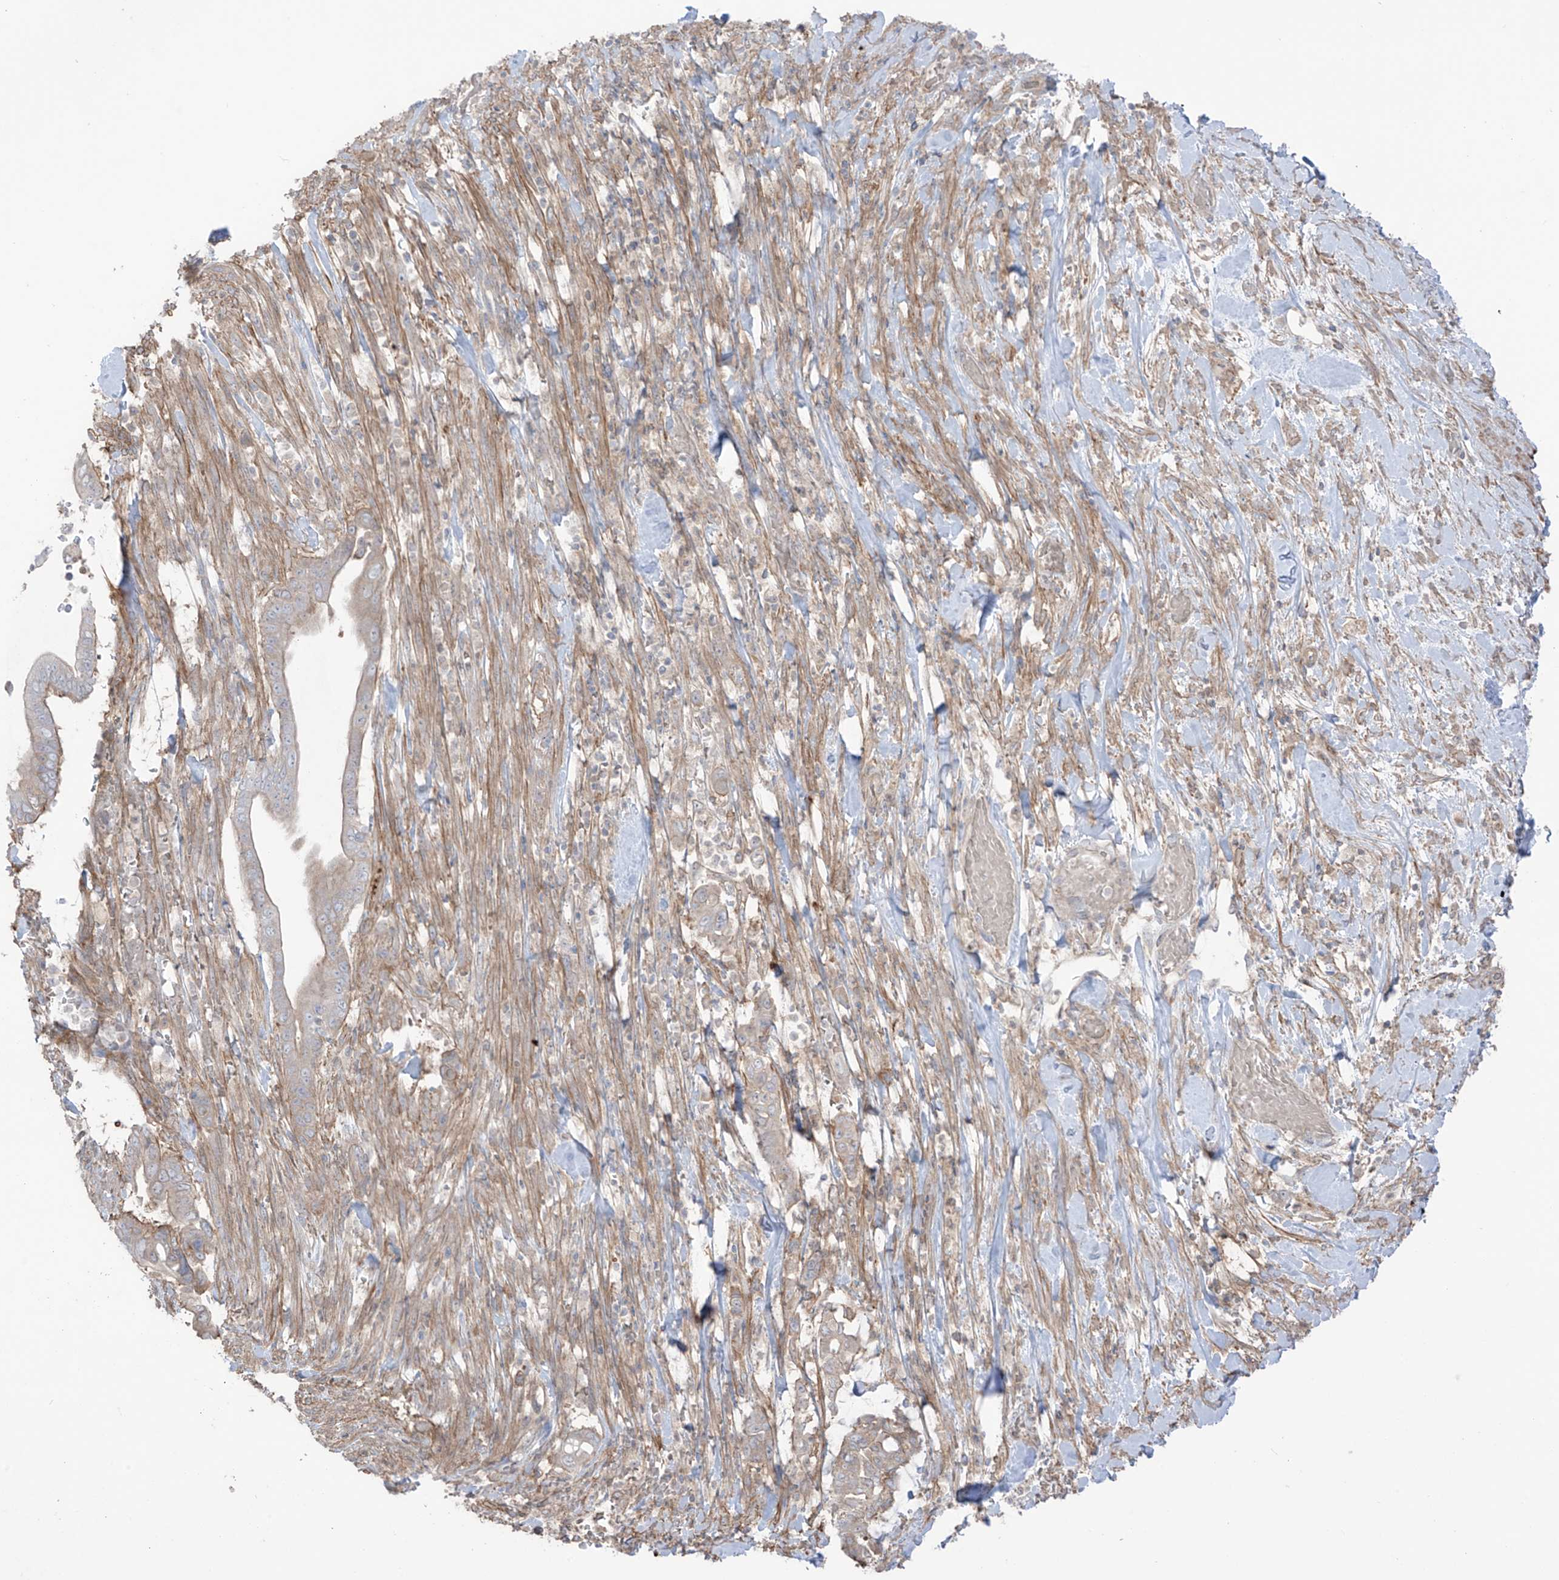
{"staining": {"intensity": "weak", "quantity": "<25%", "location": "cytoplasmic/membranous"}, "tissue": "pancreatic cancer", "cell_type": "Tumor cells", "image_type": "cancer", "snomed": [{"axis": "morphology", "description": "Adenocarcinoma, NOS"}, {"axis": "topography", "description": "Pancreas"}], "caption": "This is a histopathology image of immunohistochemistry staining of pancreatic adenocarcinoma, which shows no positivity in tumor cells.", "gene": "TRMU", "patient": {"sex": "male", "age": 68}}